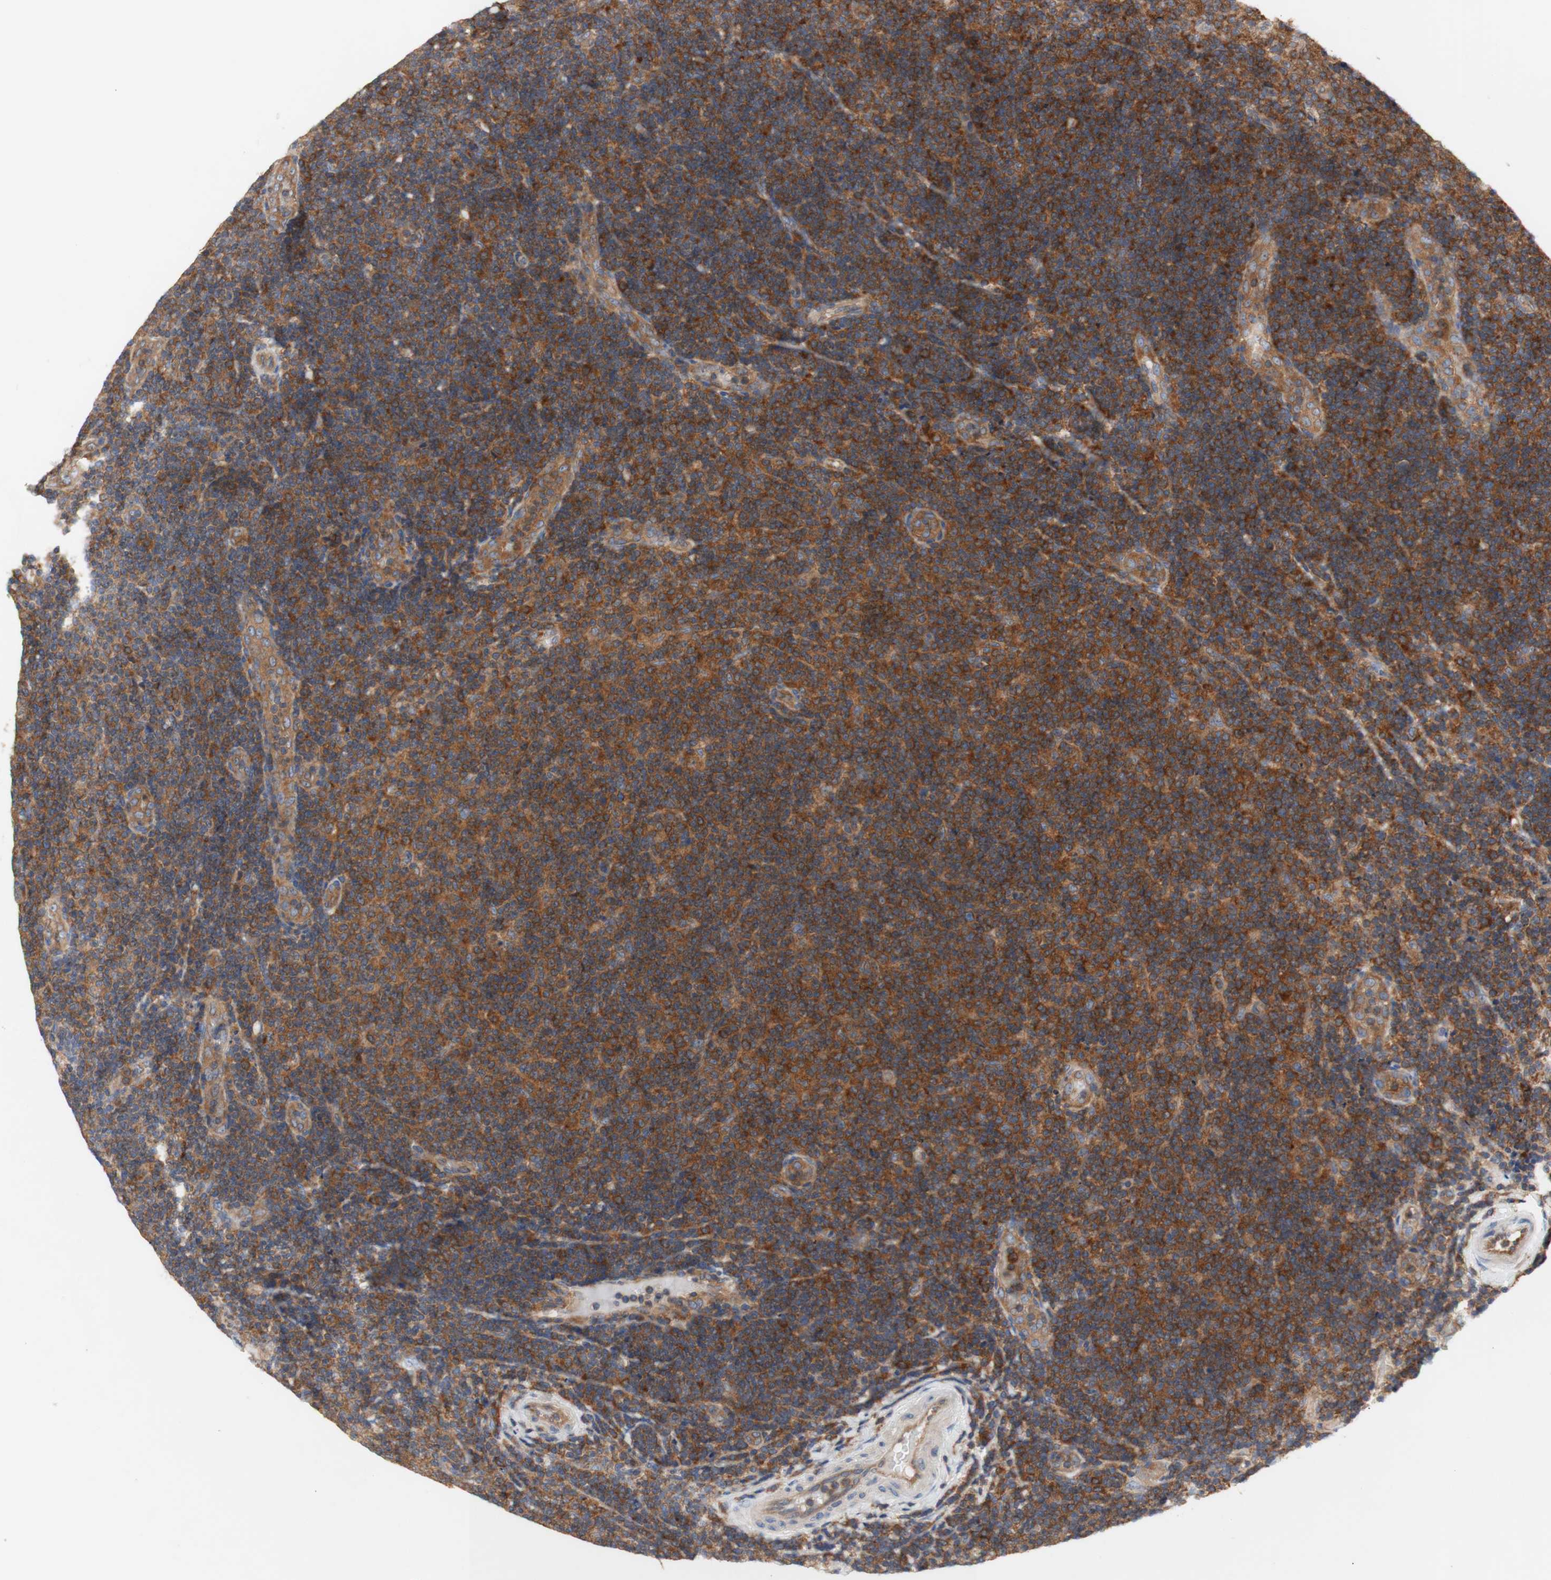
{"staining": {"intensity": "strong", "quantity": "25%-75%", "location": "cytoplasmic/membranous"}, "tissue": "lymphoma", "cell_type": "Tumor cells", "image_type": "cancer", "snomed": [{"axis": "morphology", "description": "Malignant lymphoma, non-Hodgkin's type, Low grade"}, {"axis": "topography", "description": "Lymph node"}], "caption": "Malignant lymphoma, non-Hodgkin's type (low-grade) tissue reveals strong cytoplasmic/membranous staining in about 25%-75% of tumor cells, visualized by immunohistochemistry. (DAB (3,3'-diaminobenzidine) = brown stain, brightfield microscopy at high magnification).", "gene": "IKBKG", "patient": {"sex": "male", "age": 83}}